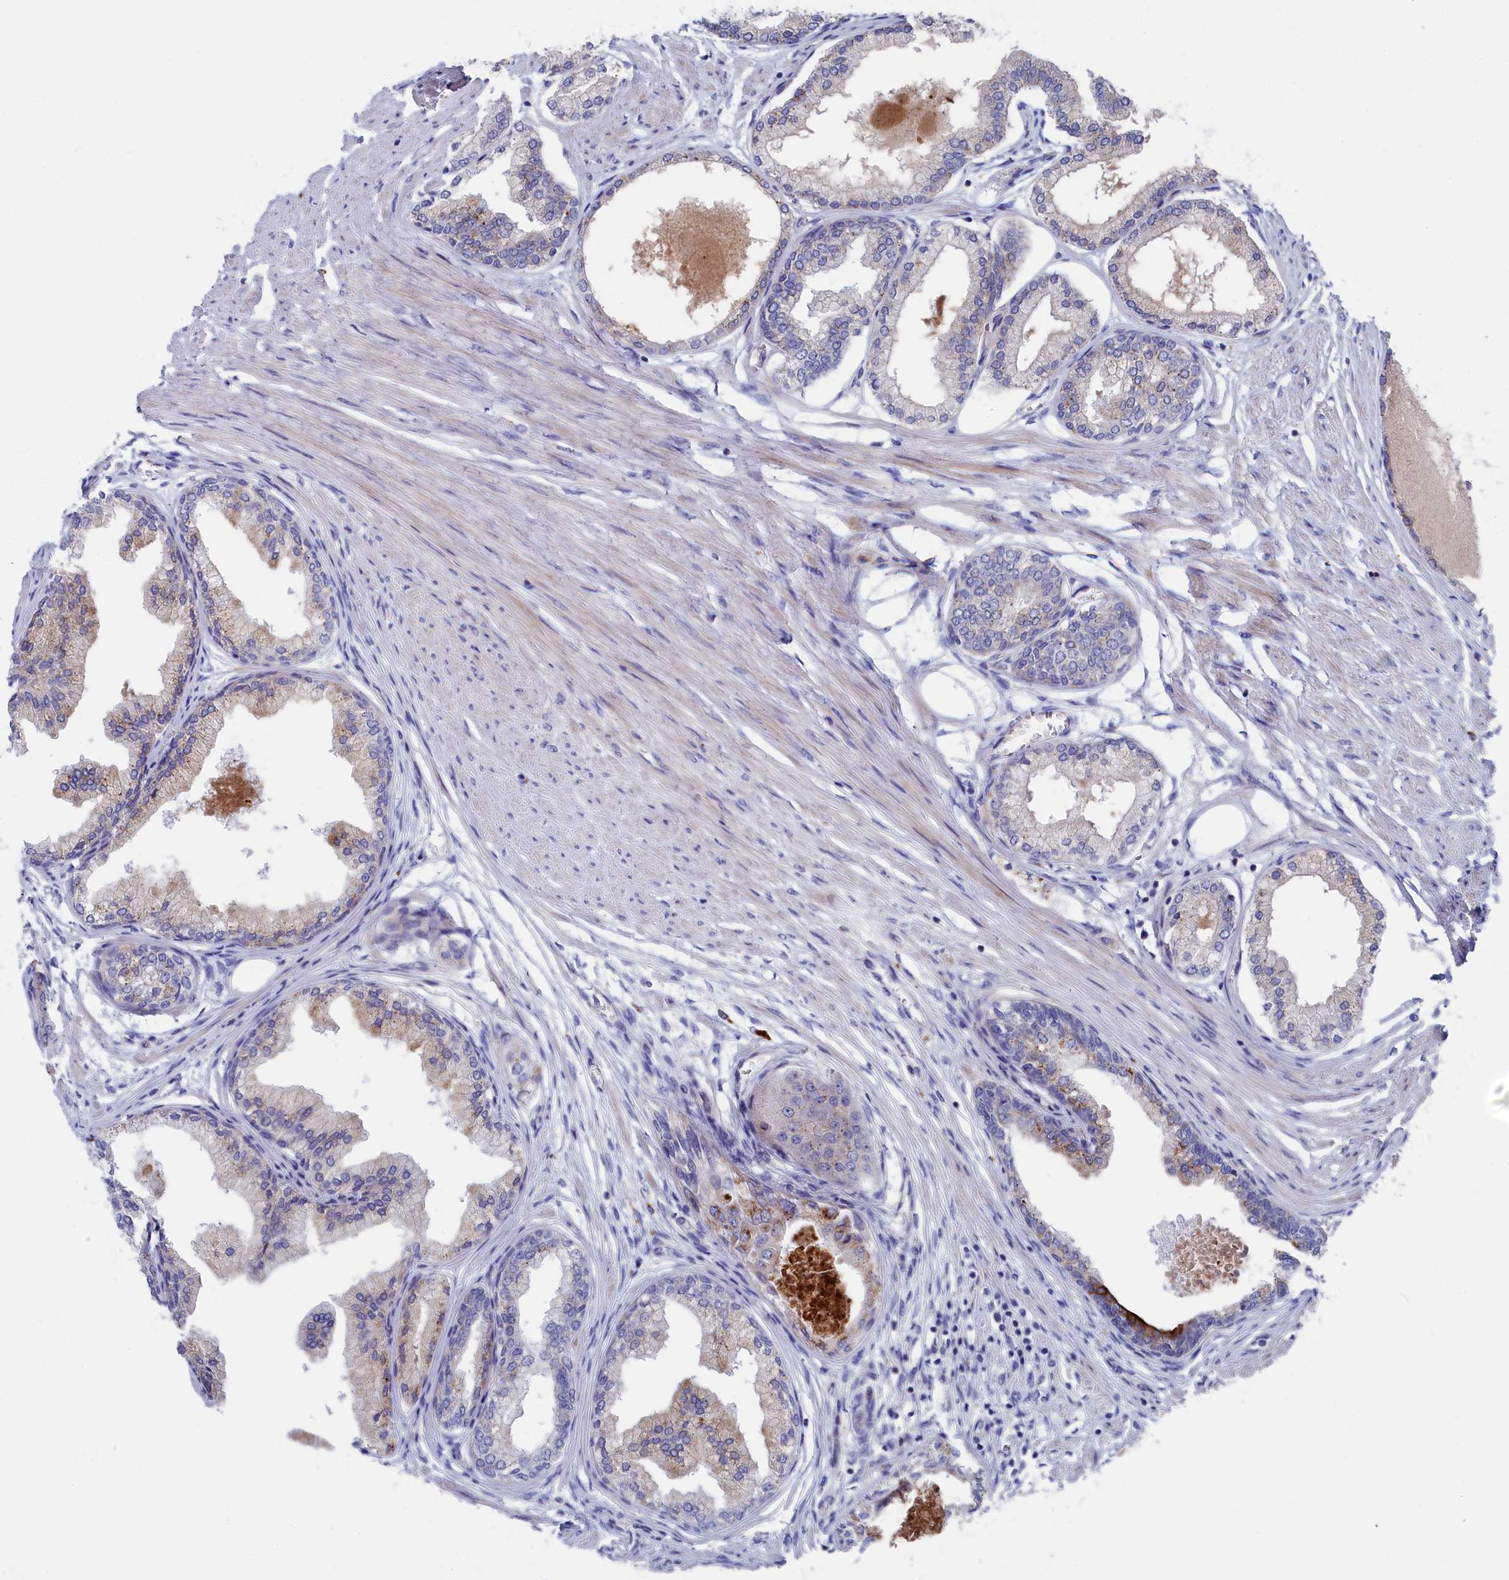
{"staining": {"intensity": "weak", "quantity": "<25%", "location": "cytoplasmic/membranous"}, "tissue": "prostate cancer", "cell_type": "Tumor cells", "image_type": "cancer", "snomed": [{"axis": "morphology", "description": "Adenocarcinoma, Low grade"}, {"axis": "topography", "description": "Prostate"}], "caption": "The histopathology image shows no staining of tumor cells in low-grade adenocarcinoma (prostate).", "gene": "NUDT7", "patient": {"sex": "male", "age": 63}}